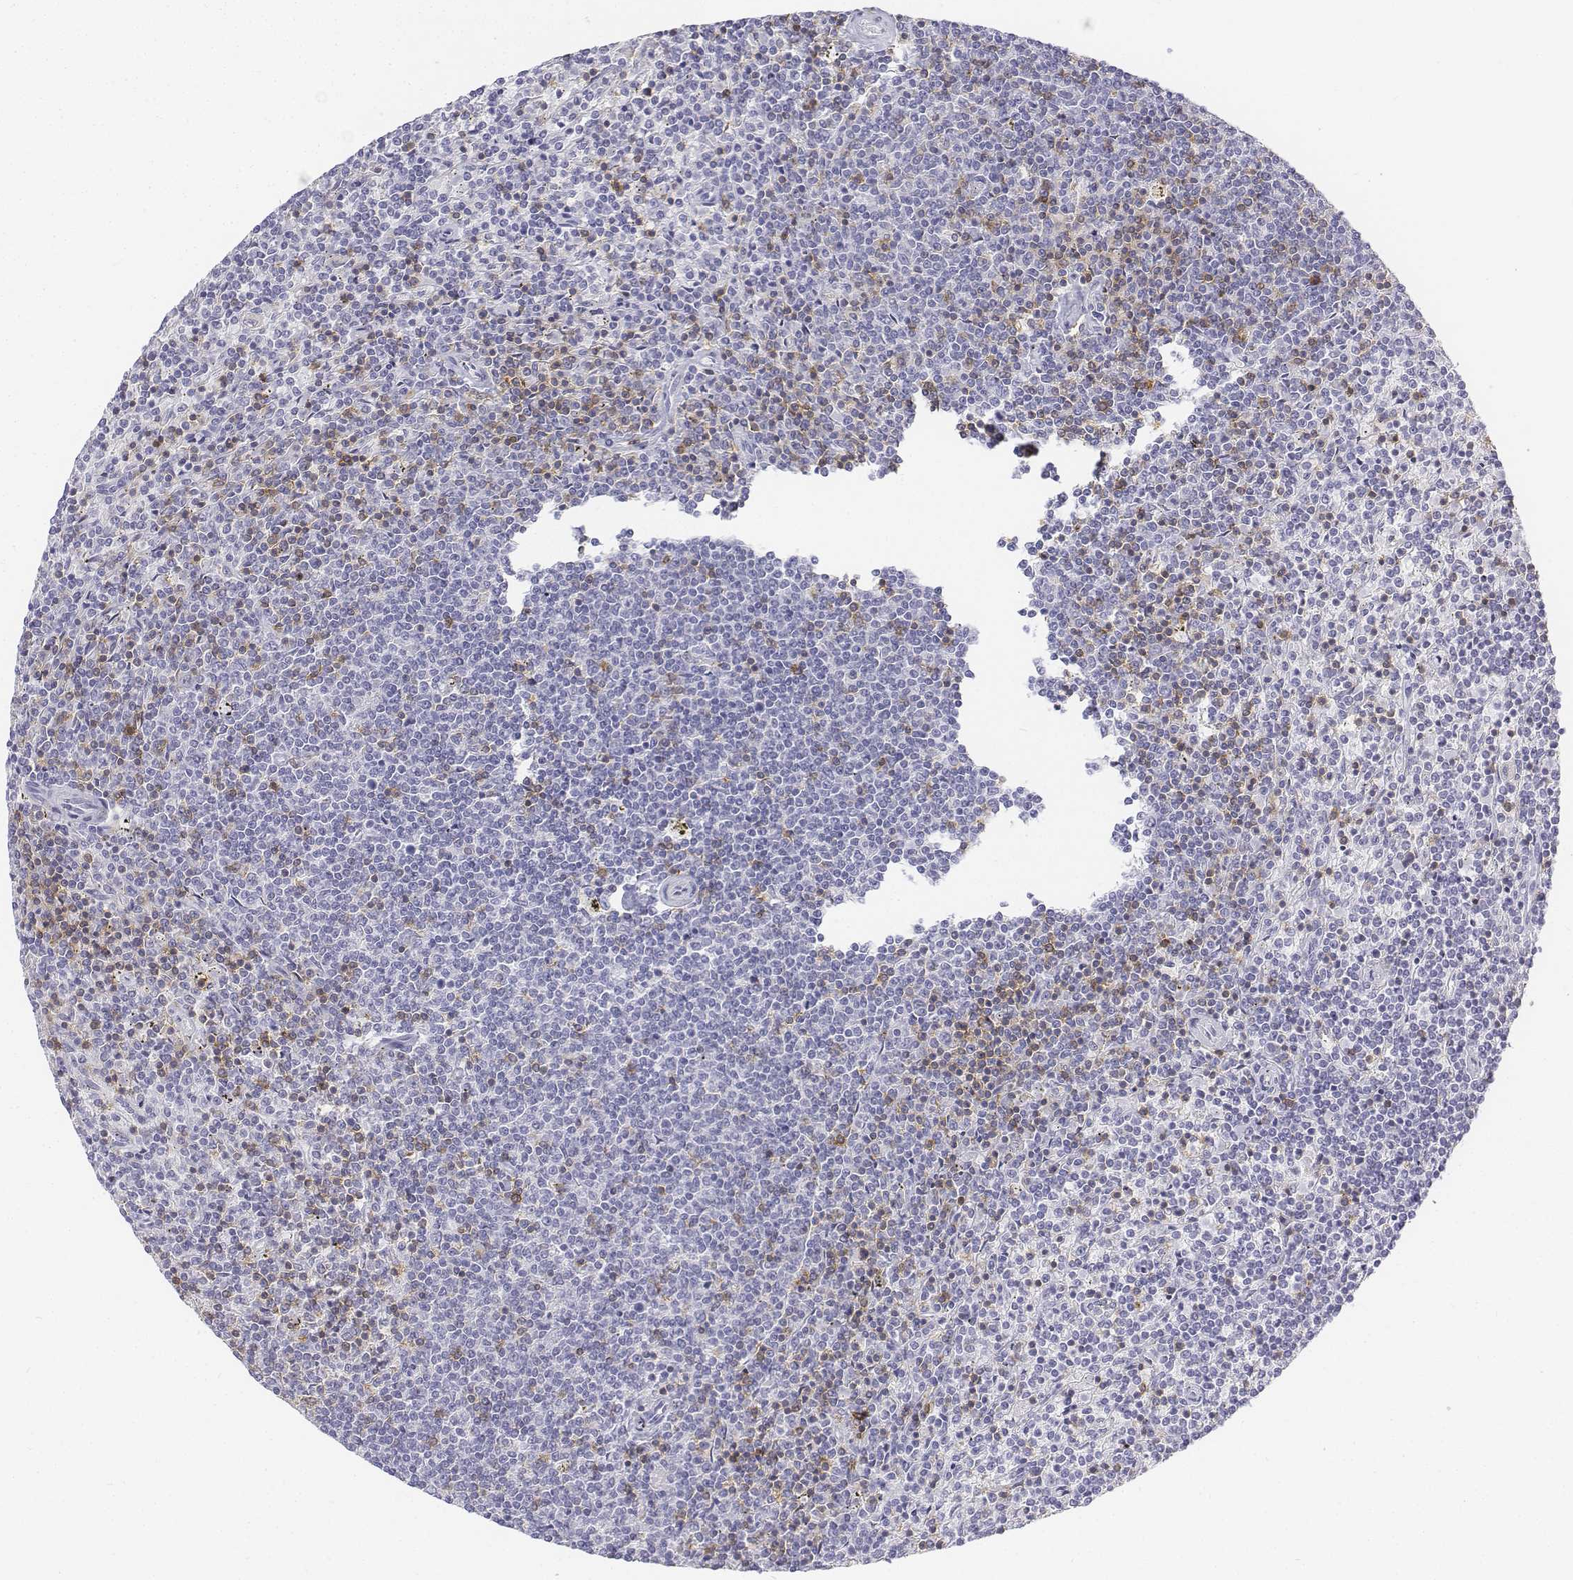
{"staining": {"intensity": "negative", "quantity": "none", "location": "none"}, "tissue": "lymphoma", "cell_type": "Tumor cells", "image_type": "cancer", "snomed": [{"axis": "morphology", "description": "Malignant lymphoma, non-Hodgkin's type, Low grade"}, {"axis": "topography", "description": "Spleen"}], "caption": "The histopathology image reveals no significant positivity in tumor cells of malignant lymphoma, non-Hodgkin's type (low-grade).", "gene": "CD3E", "patient": {"sex": "female", "age": 50}}